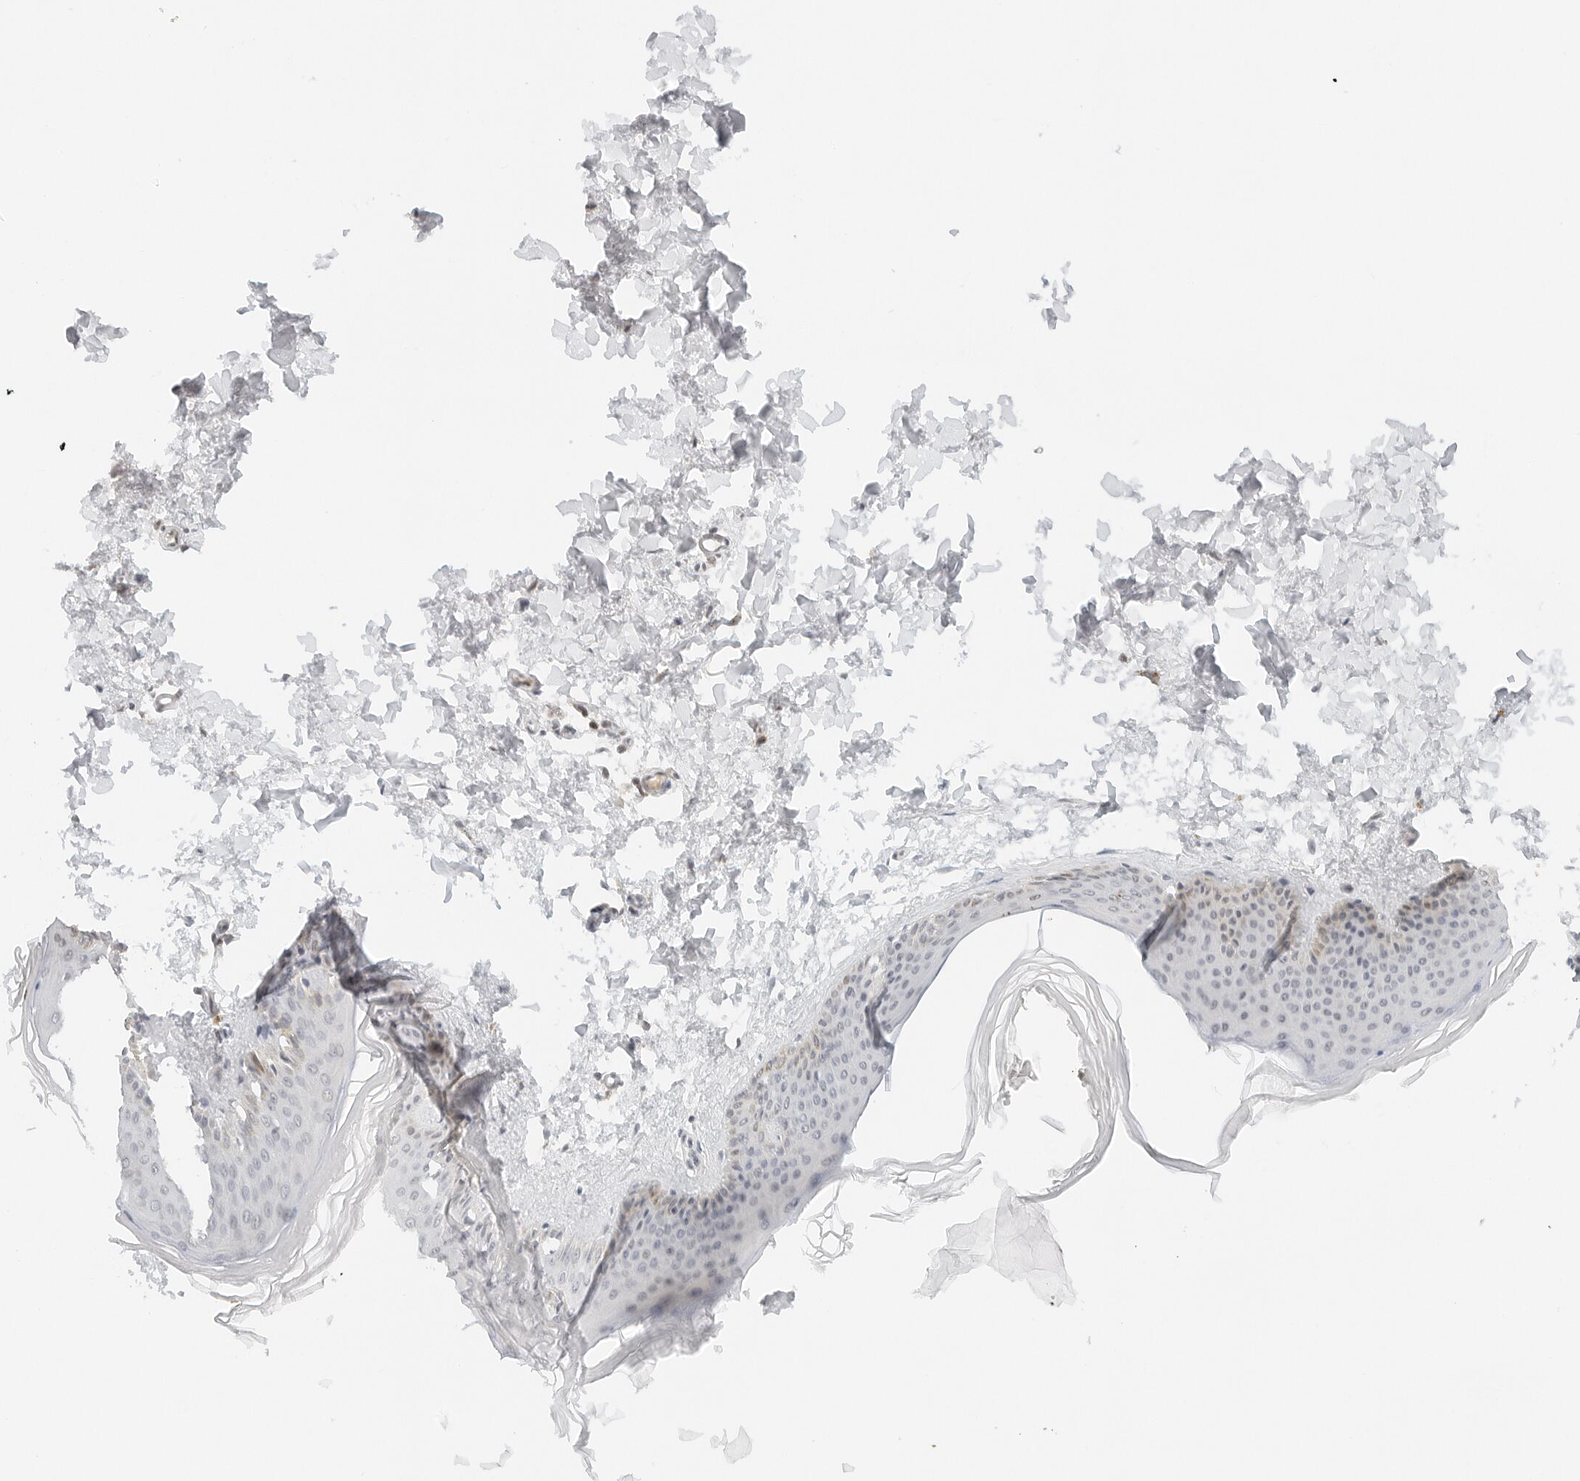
{"staining": {"intensity": "weak", "quantity": ">75%", "location": "cytoplasmic/membranous"}, "tissue": "skin", "cell_type": "Fibroblasts", "image_type": "normal", "snomed": [{"axis": "morphology", "description": "Normal tissue, NOS"}, {"axis": "topography", "description": "Skin"}], "caption": "Brown immunohistochemical staining in unremarkable human skin reveals weak cytoplasmic/membranous staining in approximately >75% of fibroblasts. (DAB (3,3'-diaminobenzidine) IHC, brown staining for protein, blue staining for nuclei).", "gene": "NEO1", "patient": {"sex": "female", "age": 27}}